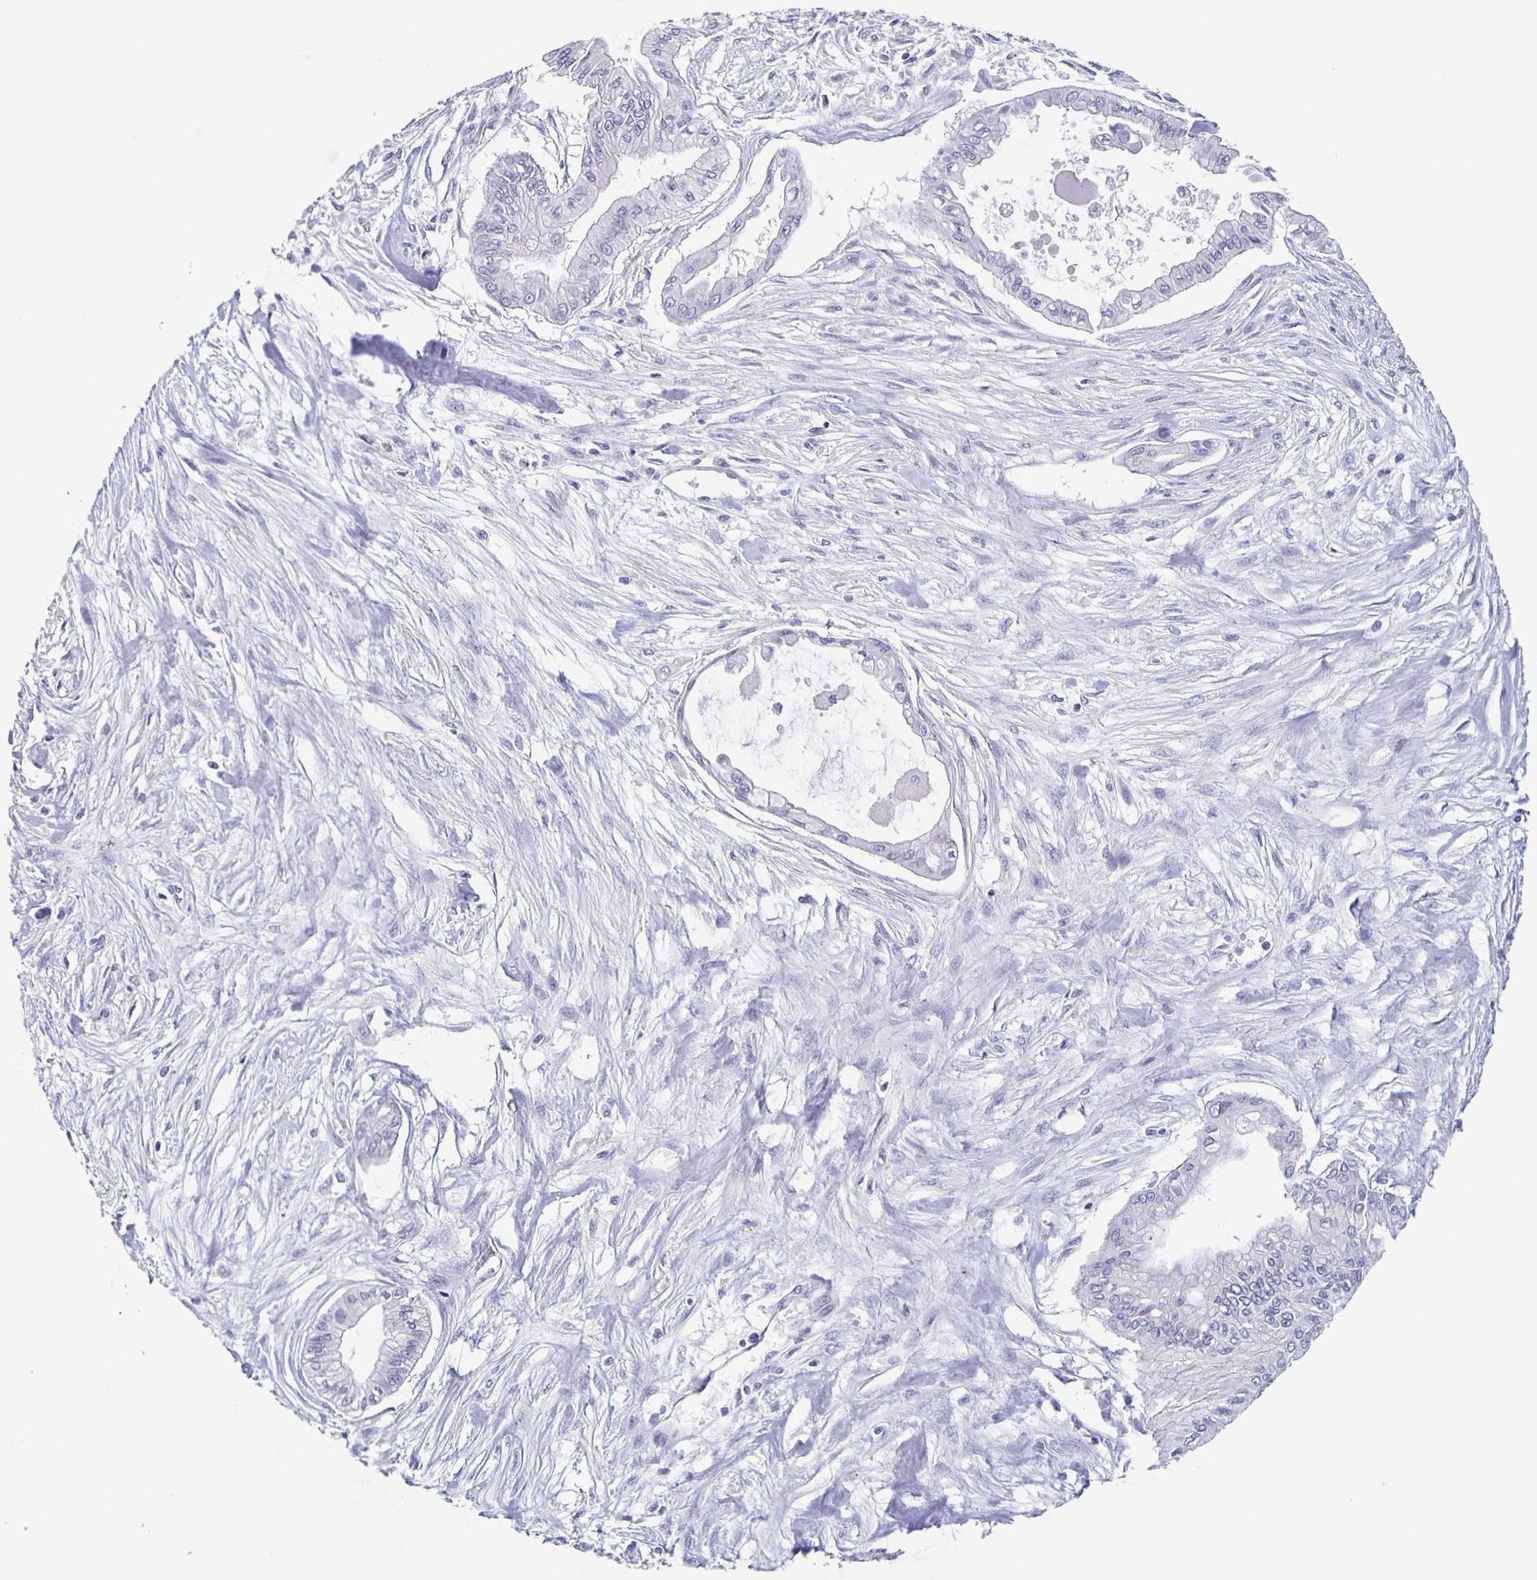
{"staining": {"intensity": "negative", "quantity": "none", "location": "none"}, "tissue": "pancreatic cancer", "cell_type": "Tumor cells", "image_type": "cancer", "snomed": [{"axis": "morphology", "description": "Adenocarcinoma, NOS"}, {"axis": "topography", "description": "Pancreas"}], "caption": "Immunohistochemistry of human pancreatic cancer reveals no staining in tumor cells.", "gene": "CARNS1", "patient": {"sex": "female", "age": 68}}